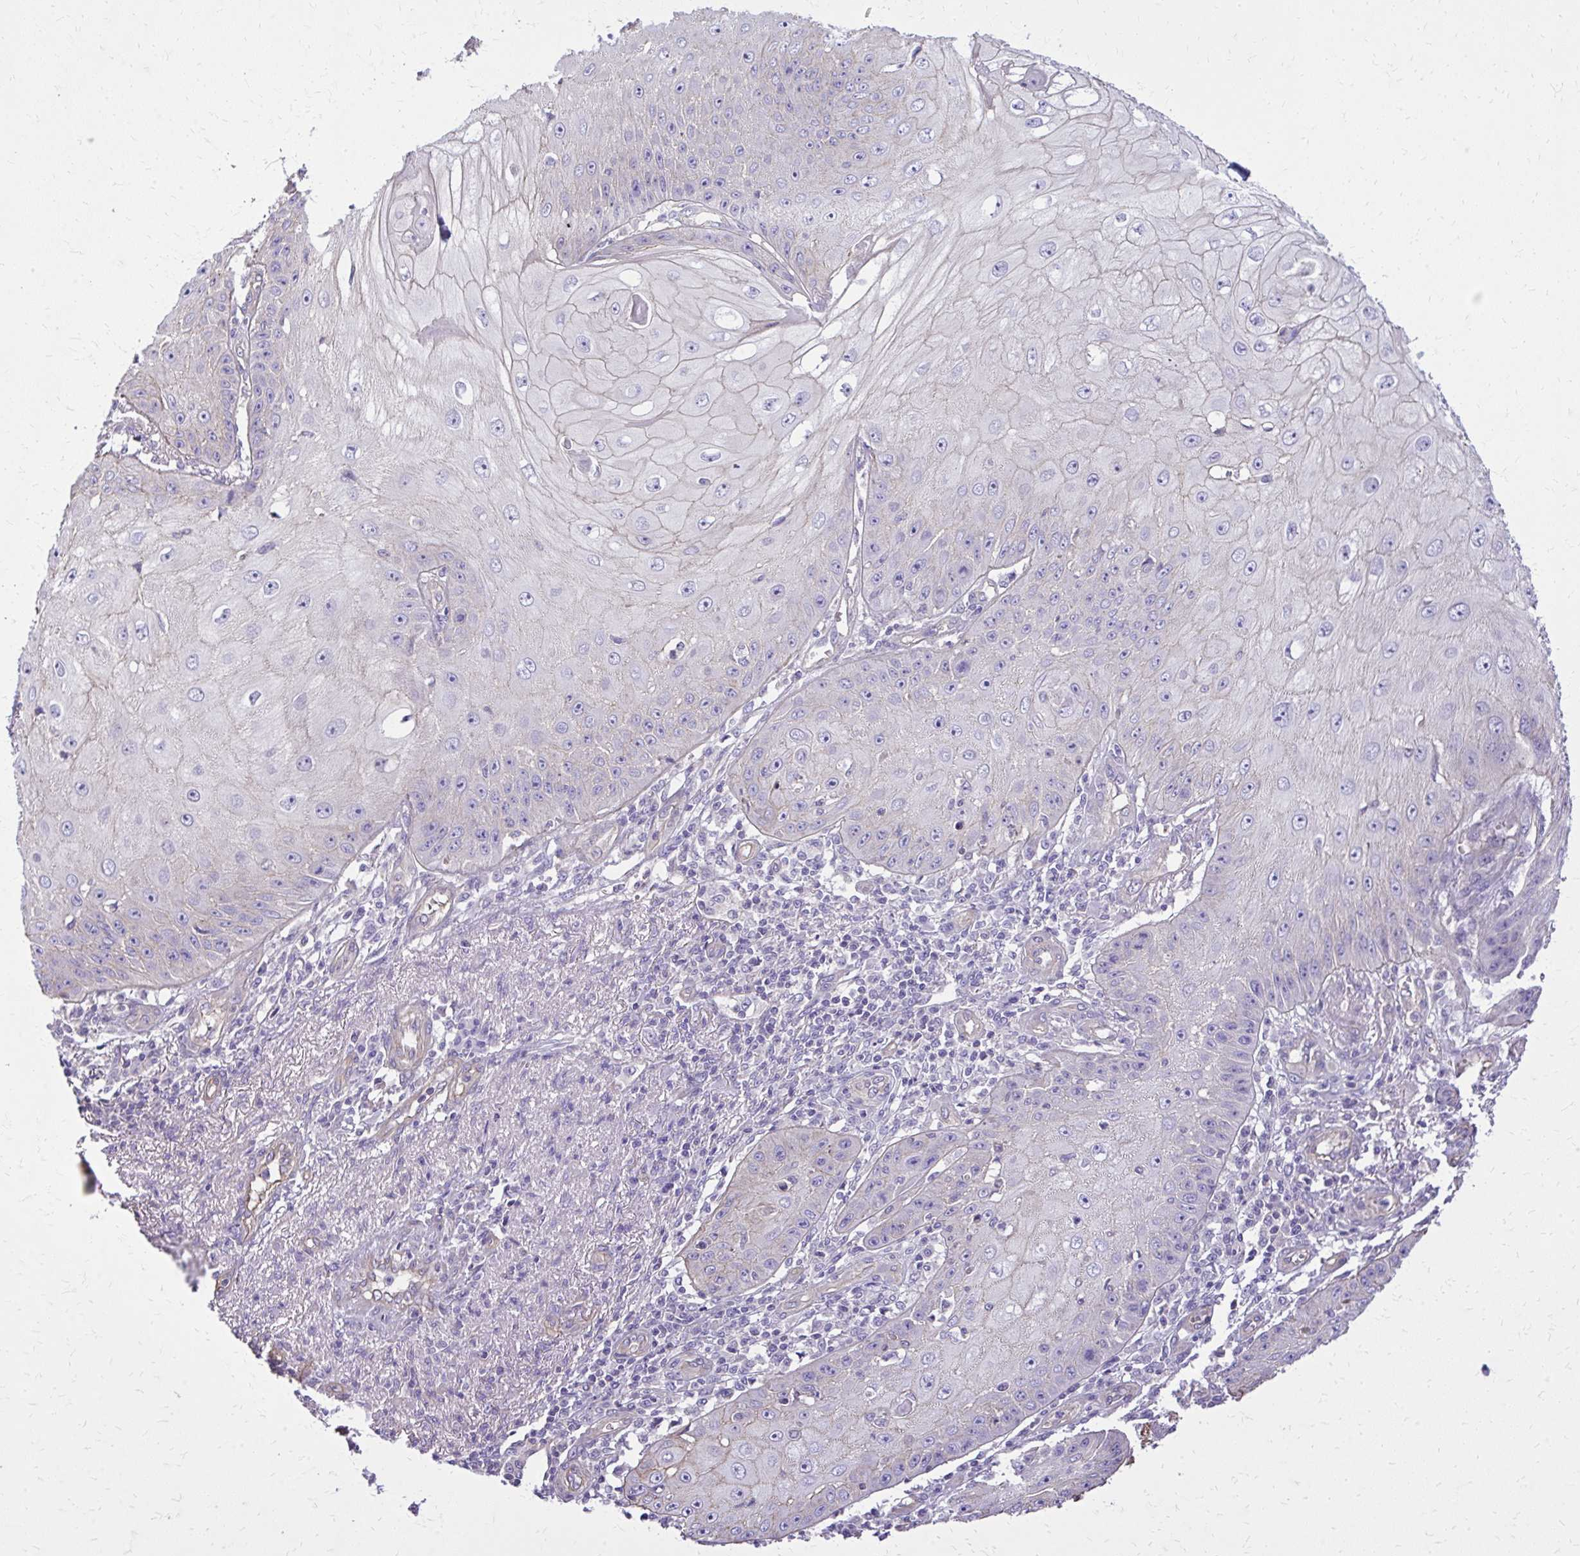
{"staining": {"intensity": "negative", "quantity": "none", "location": "none"}, "tissue": "skin cancer", "cell_type": "Tumor cells", "image_type": "cancer", "snomed": [{"axis": "morphology", "description": "Squamous cell carcinoma, NOS"}, {"axis": "topography", "description": "Skin"}], "caption": "Tumor cells show no significant protein staining in skin cancer. Nuclei are stained in blue.", "gene": "RUNDC3B", "patient": {"sex": "male", "age": 70}}